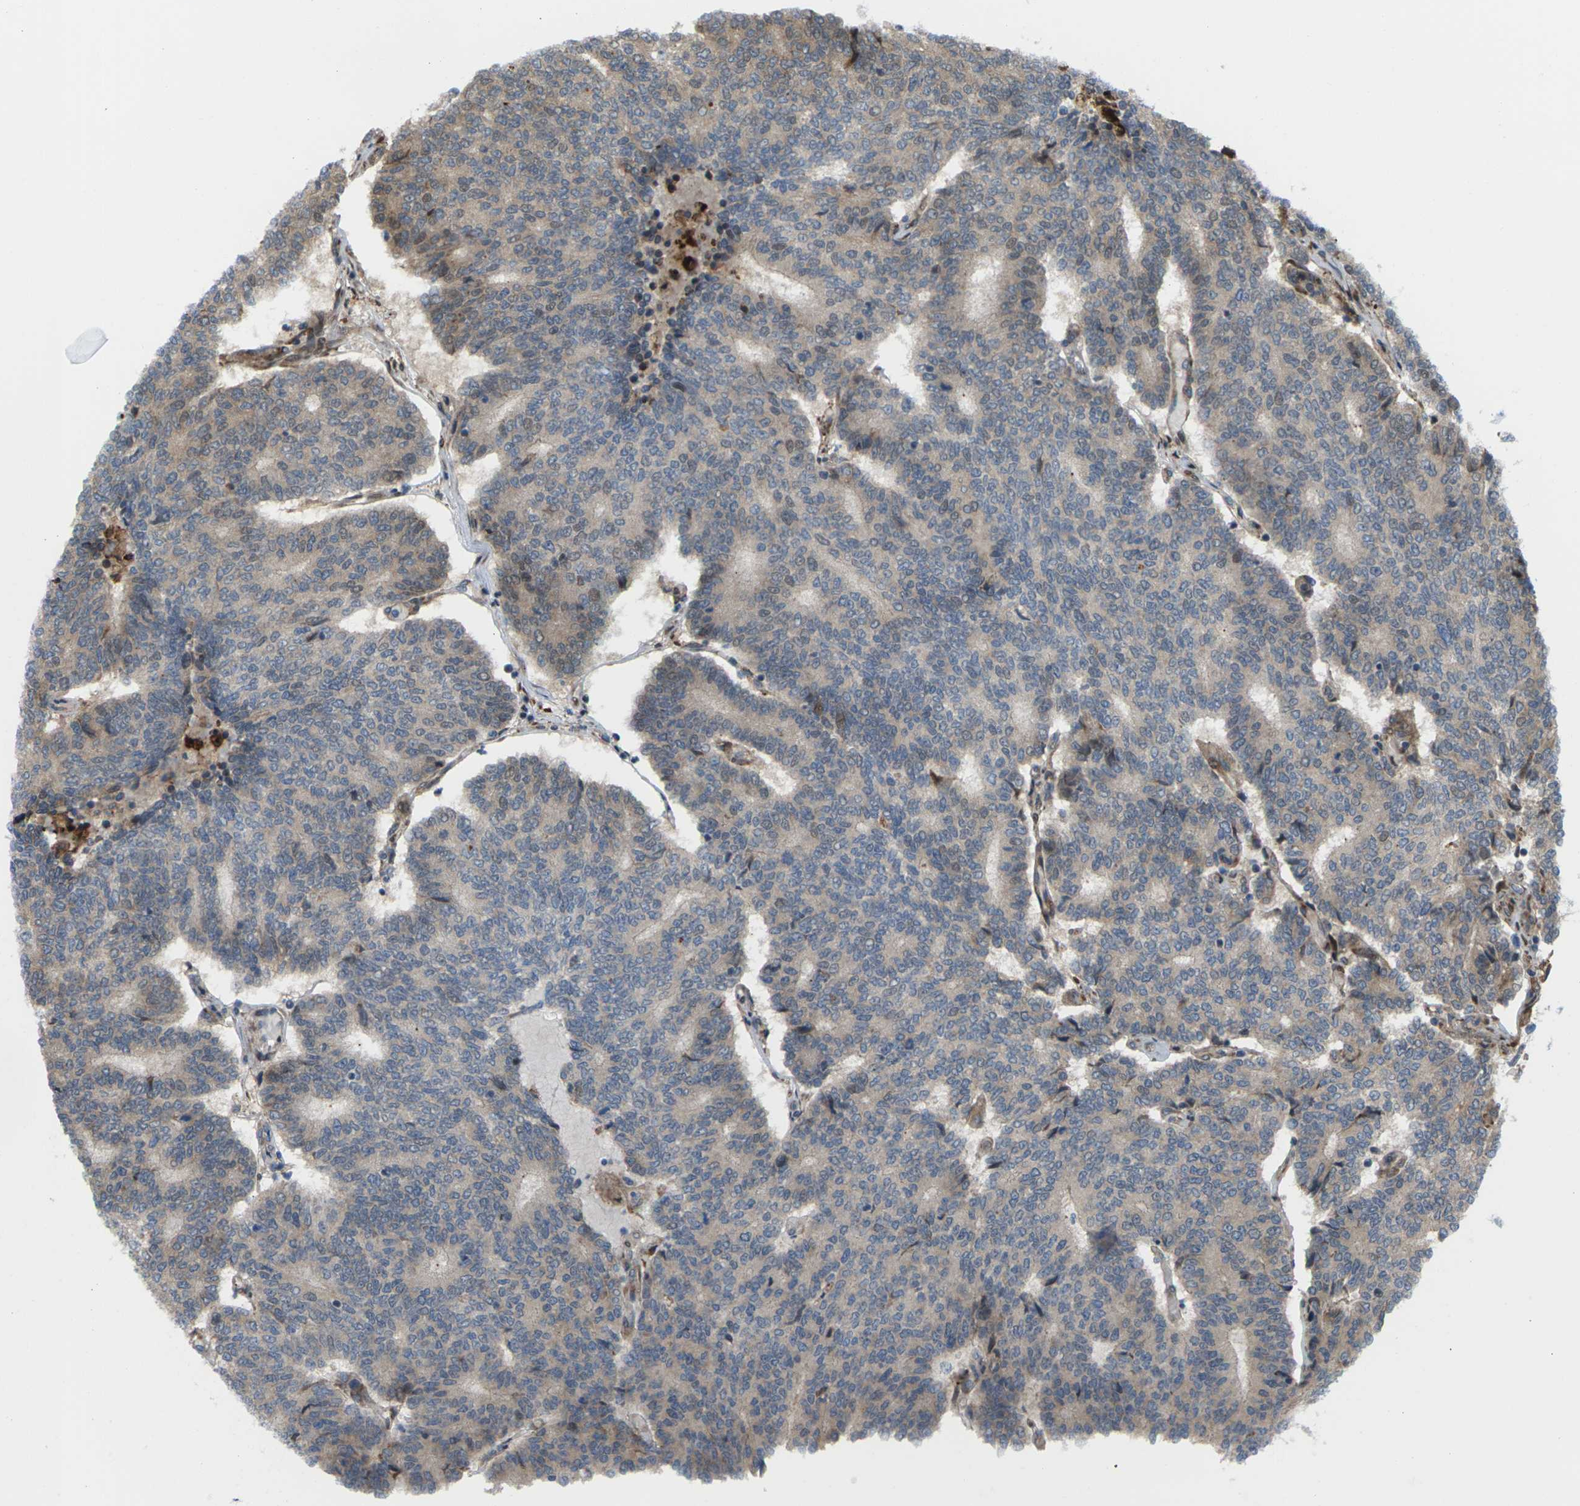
{"staining": {"intensity": "weak", "quantity": "25%-75%", "location": "cytoplasmic/membranous"}, "tissue": "prostate cancer", "cell_type": "Tumor cells", "image_type": "cancer", "snomed": [{"axis": "morphology", "description": "Normal tissue, NOS"}, {"axis": "morphology", "description": "Adenocarcinoma, High grade"}, {"axis": "topography", "description": "Prostate"}, {"axis": "topography", "description": "Seminal veicle"}], "caption": "DAB immunohistochemical staining of human prostate cancer (adenocarcinoma (high-grade)) exhibits weak cytoplasmic/membranous protein expression in approximately 25%-75% of tumor cells.", "gene": "ROBO1", "patient": {"sex": "male", "age": 55}}